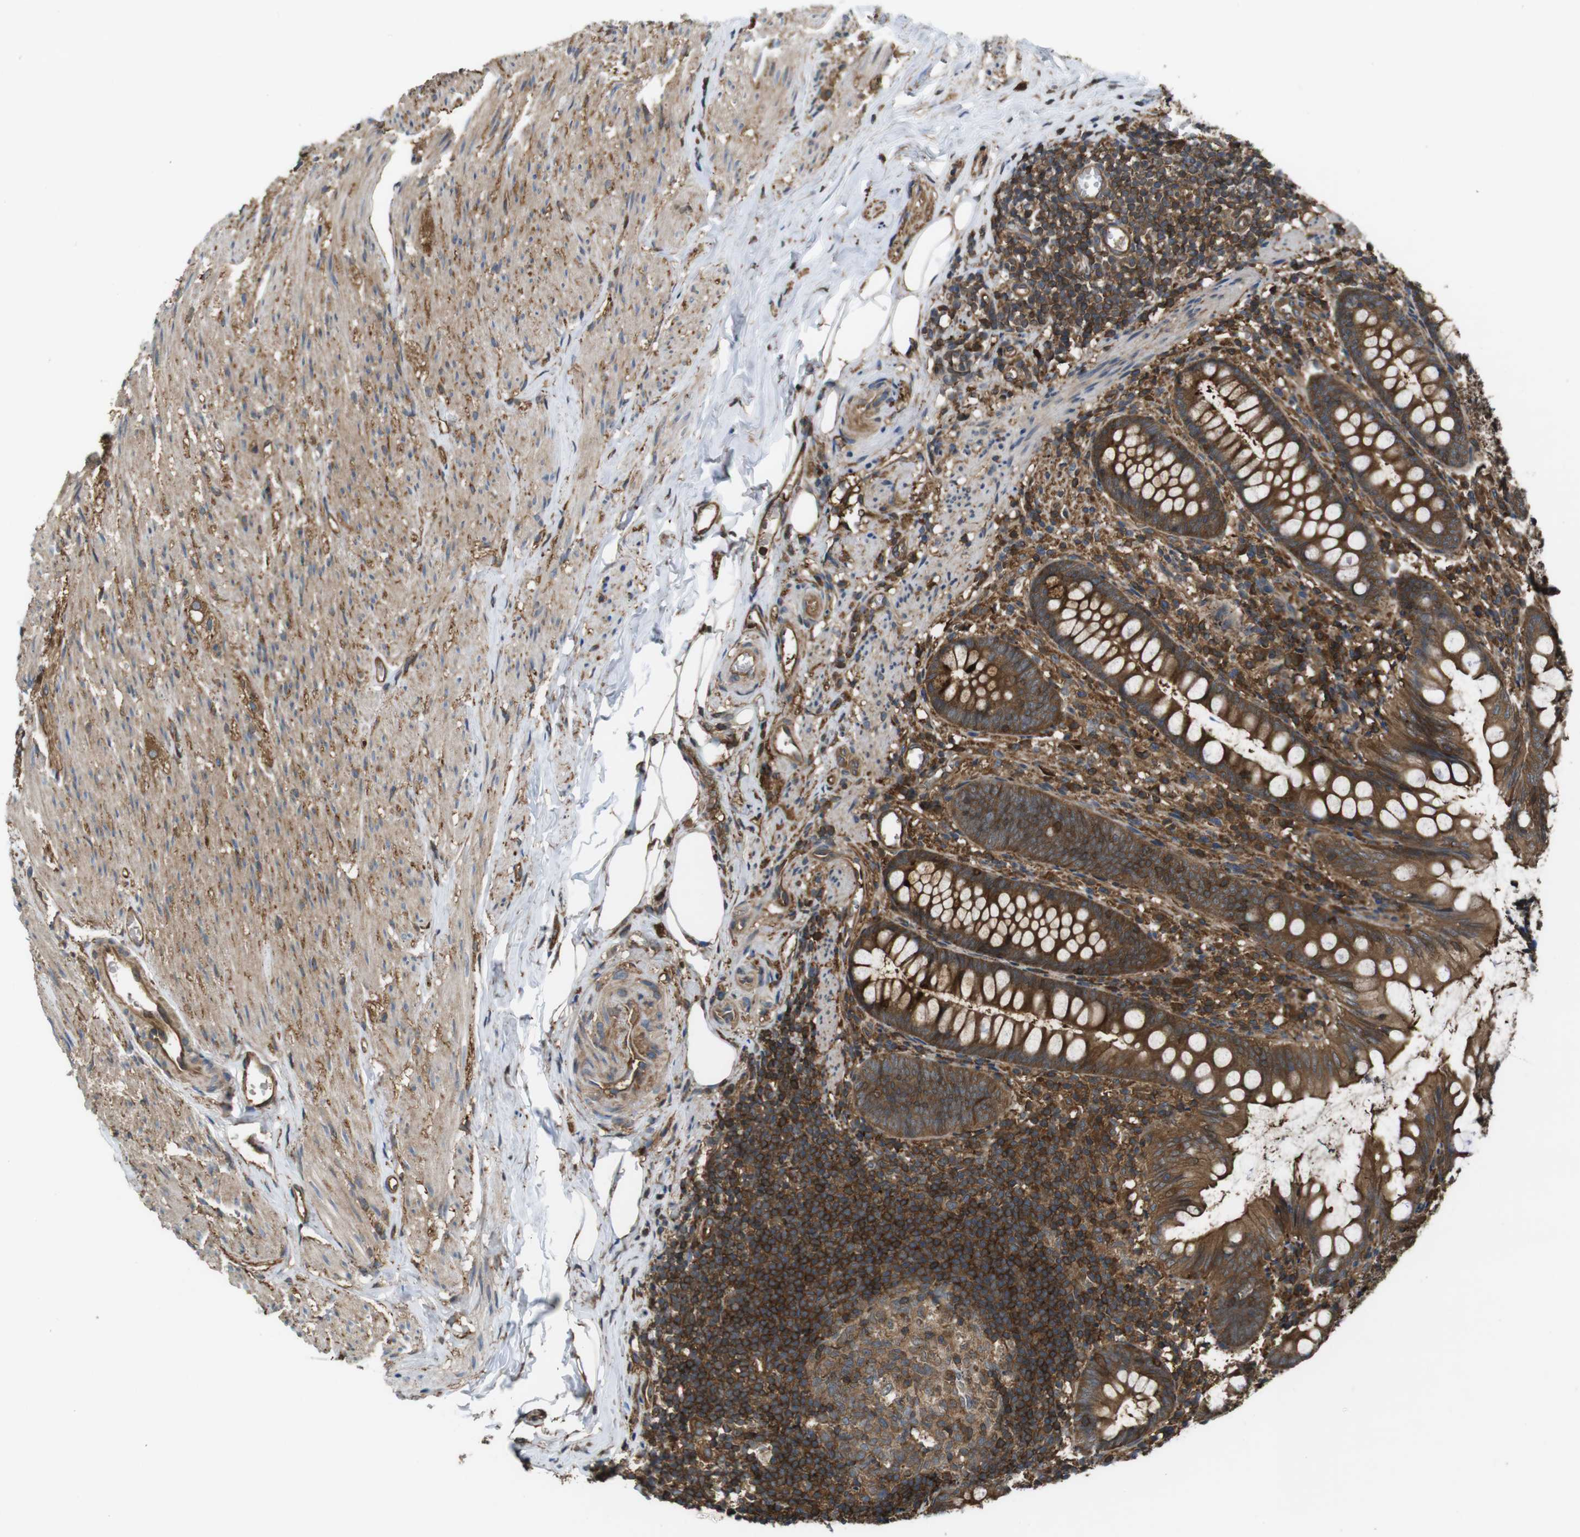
{"staining": {"intensity": "strong", "quantity": ">75%", "location": "cytoplasmic/membranous"}, "tissue": "appendix", "cell_type": "Glandular cells", "image_type": "normal", "snomed": [{"axis": "morphology", "description": "Normal tissue, NOS"}, {"axis": "topography", "description": "Appendix"}], "caption": "A high amount of strong cytoplasmic/membranous expression is present in about >75% of glandular cells in benign appendix.", "gene": "ARHGDIA", "patient": {"sex": "female", "age": 77}}